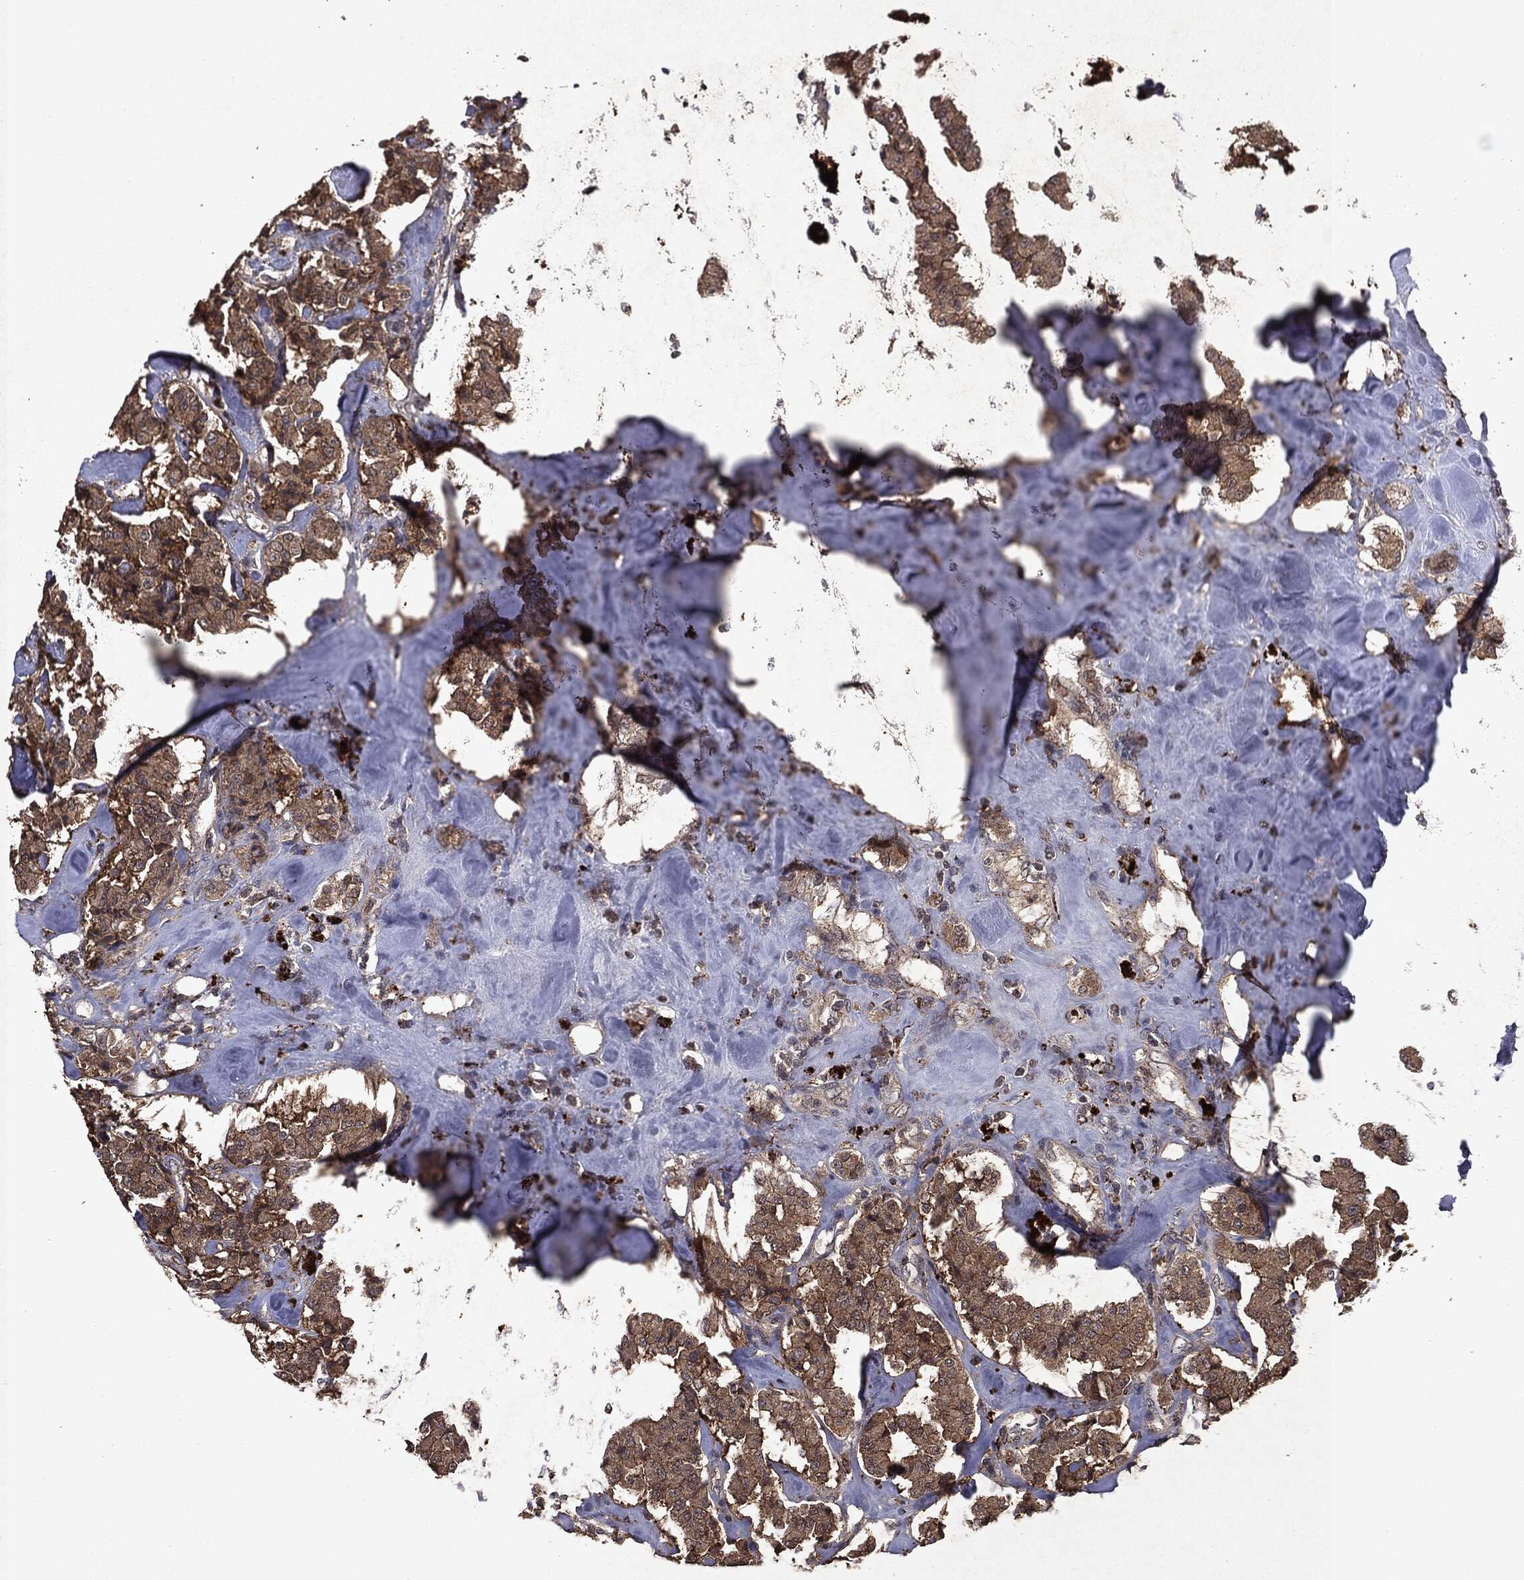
{"staining": {"intensity": "moderate", "quantity": ">75%", "location": "cytoplasmic/membranous"}, "tissue": "carcinoid", "cell_type": "Tumor cells", "image_type": "cancer", "snomed": [{"axis": "morphology", "description": "Carcinoid, malignant, NOS"}, {"axis": "topography", "description": "Pancreas"}], "caption": "Human carcinoid stained with a brown dye exhibits moderate cytoplasmic/membranous positive expression in about >75% of tumor cells.", "gene": "MTOR", "patient": {"sex": "male", "age": 41}}